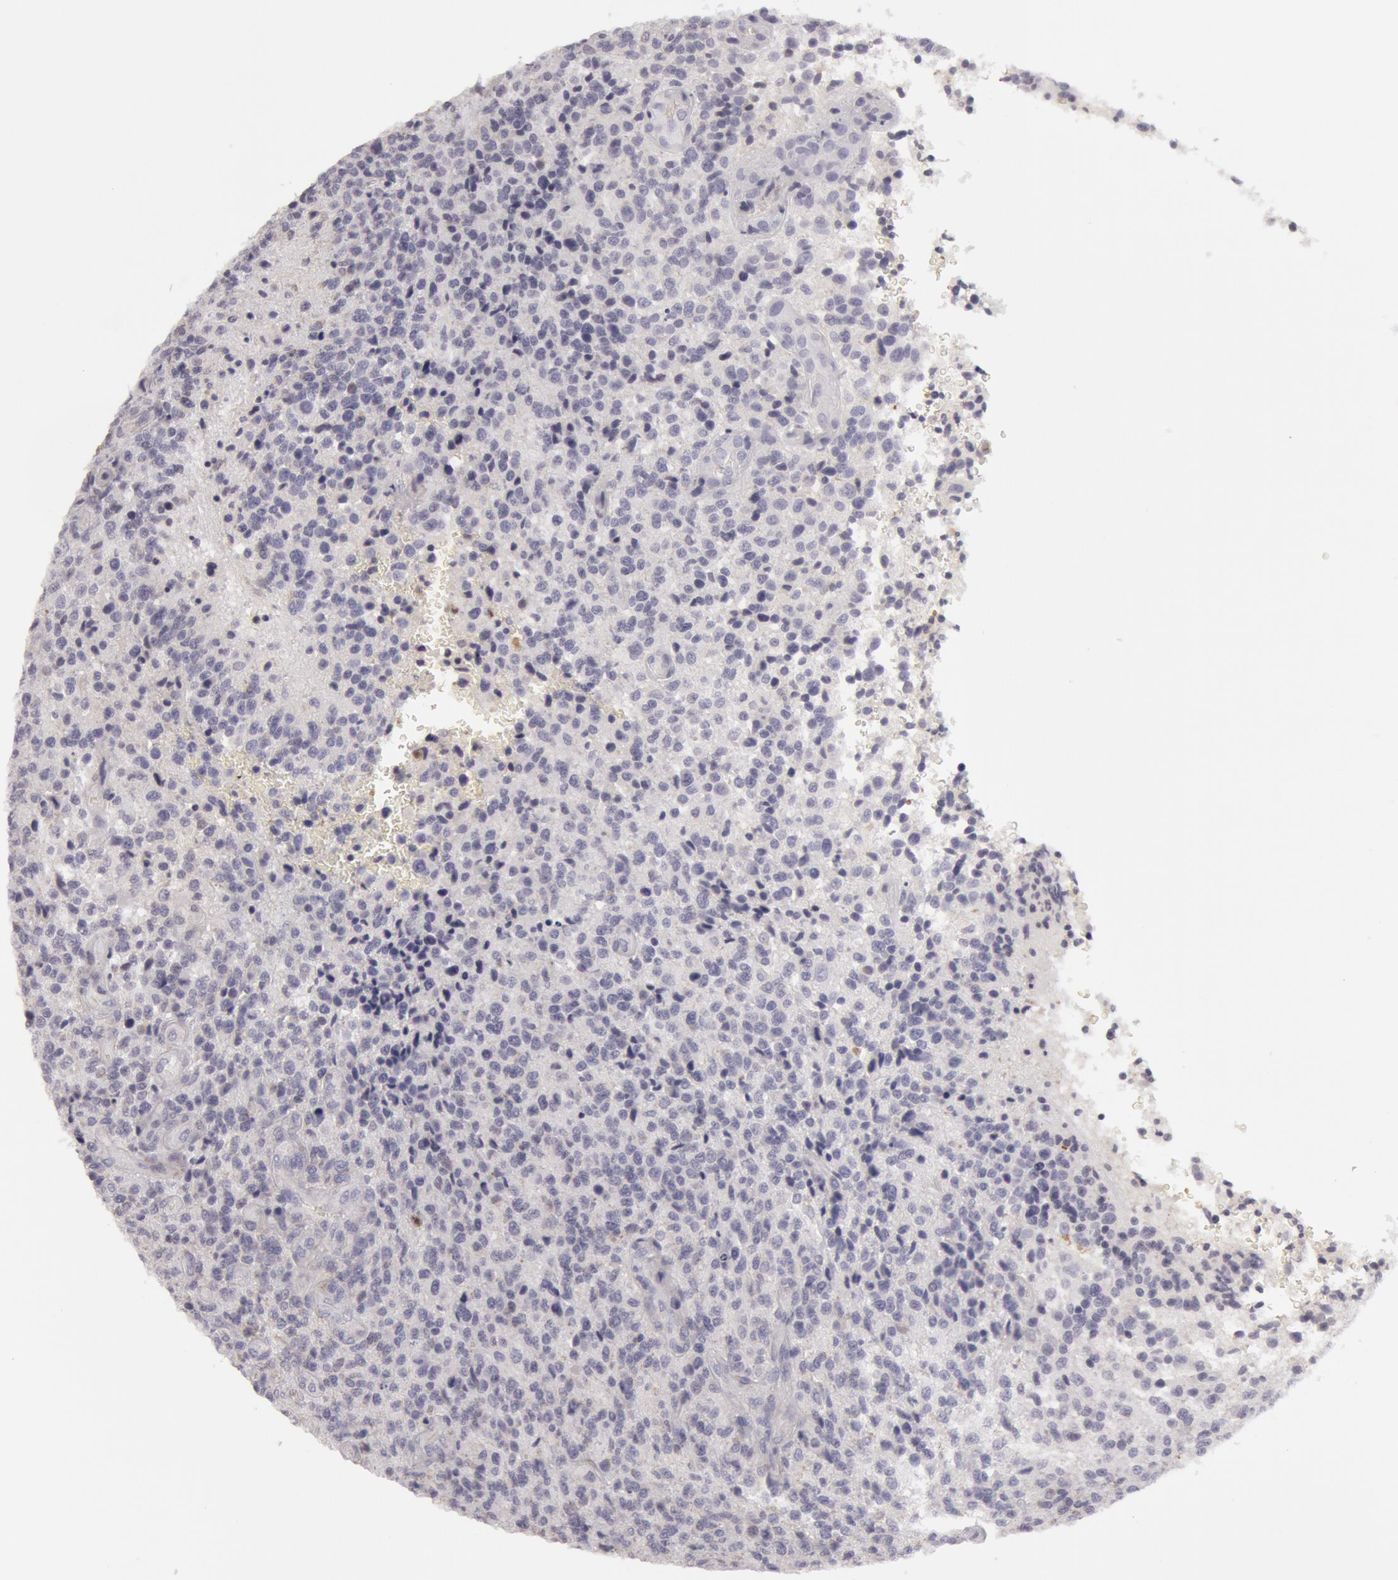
{"staining": {"intensity": "negative", "quantity": "none", "location": "none"}, "tissue": "glioma", "cell_type": "Tumor cells", "image_type": "cancer", "snomed": [{"axis": "morphology", "description": "Glioma, malignant, High grade"}, {"axis": "topography", "description": "Brain"}], "caption": "A high-resolution image shows immunohistochemistry staining of malignant glioma (high-grade), which exhibits no significant staining in tumor cells. (Brightfield microscopy of DAB (3,3'-diaminobenzidine) immunohistochemistry at high magnification).", "gene": "CAT", "patient": {"sex": "male", "age": 36}}